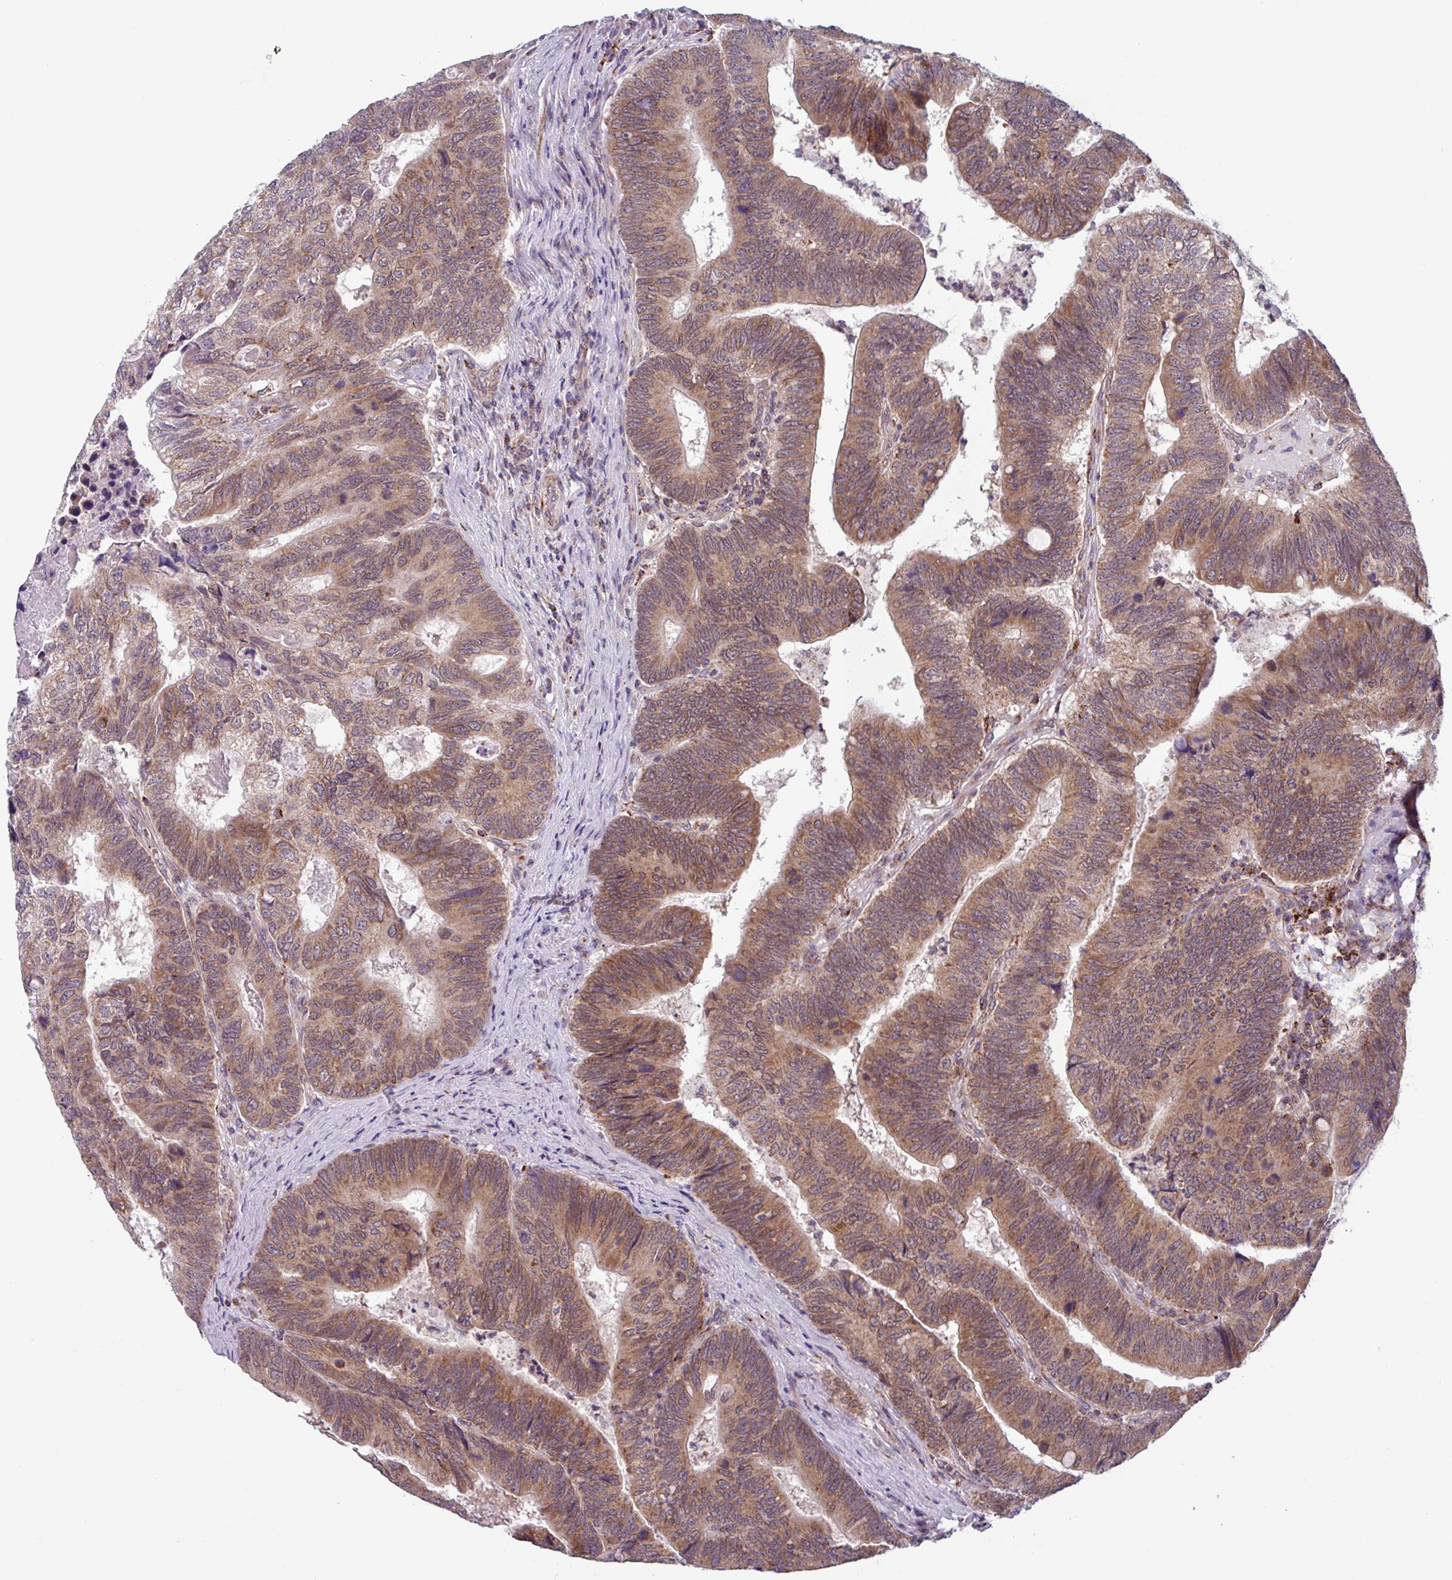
{"staining": {"intensity": "moderate", "quantity": ">75%", "location": "cytoplasmic/membranous"}, "tissue": "colorectal cancer", "cell_type": "Tumor cells", "image_type": "cancer", "snomed": [{"axis": "morphology", "description": "Adenocarcinoma, NOS"}, {"axis": "topography", "description": "Colon"}], "caption": "IHC image of neoplastic tissue: colorectal cancer stained using IHC shows medium levels of moderate protein expression localized specifically in the cytoplasmic/membranous of tumor cells, appearing as a cytoplasmic/membranous brown color.", "gene": "AKIRIN1", "patient": {"sex": "female", "age": 67}}